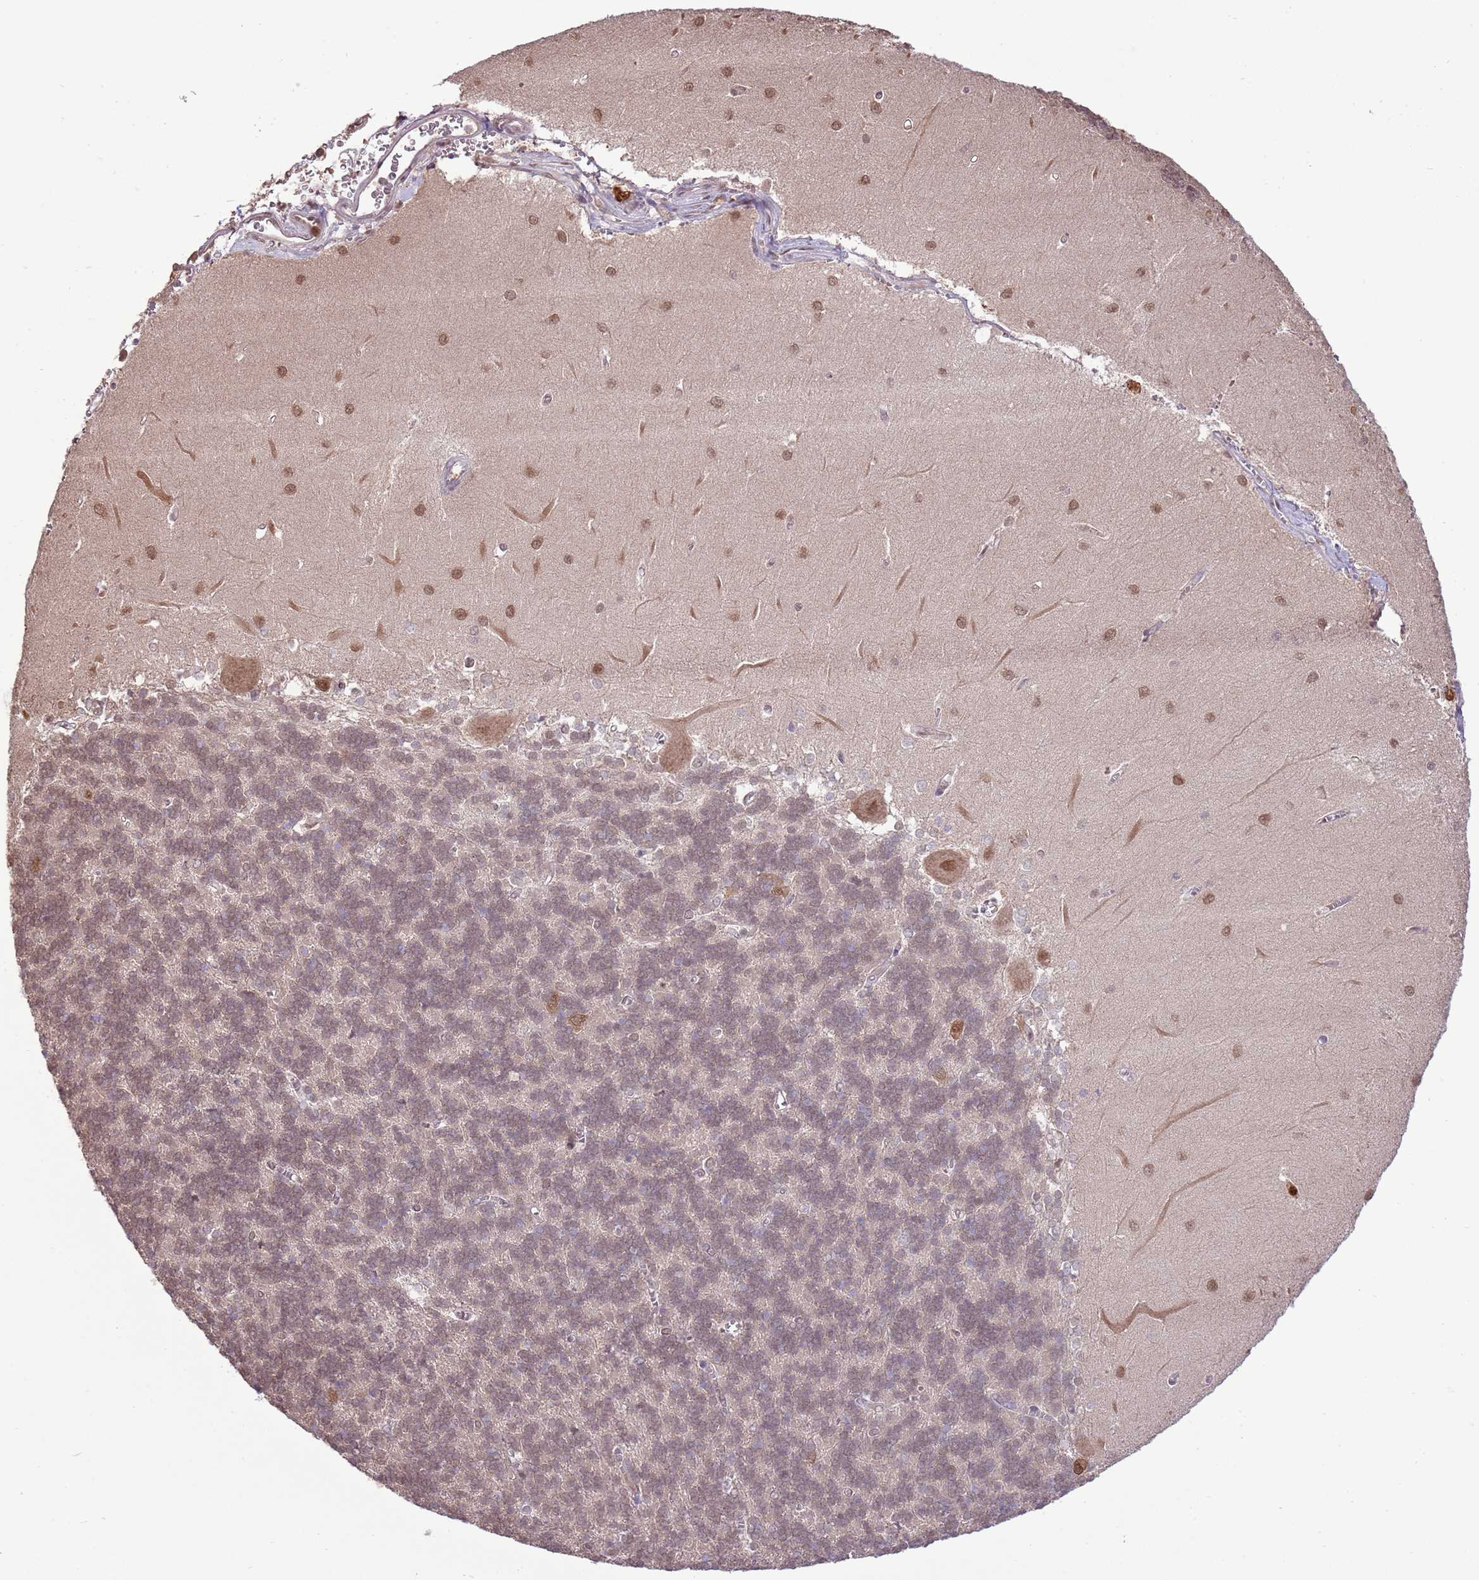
{"staining": {"intensity": "moderate", "quantity": "25%-75%", "location": "nuclear"}, "tissue": "cerebellum", "cell_type": "Cells in granular layer", "image_type": "normal", "snomed": [{"axis": "morphology", "description": "Normal tissue, NOS"}, {"axis": "topography", "description": "Cerebellum"}], "caption": "The micrograph displays a brown stain indicating the presence of a protein in the nuclear of cells in granular layer in cerebellum.", "gene": "AMIGO1", "patient": {"sex": "male", "age": 37}}